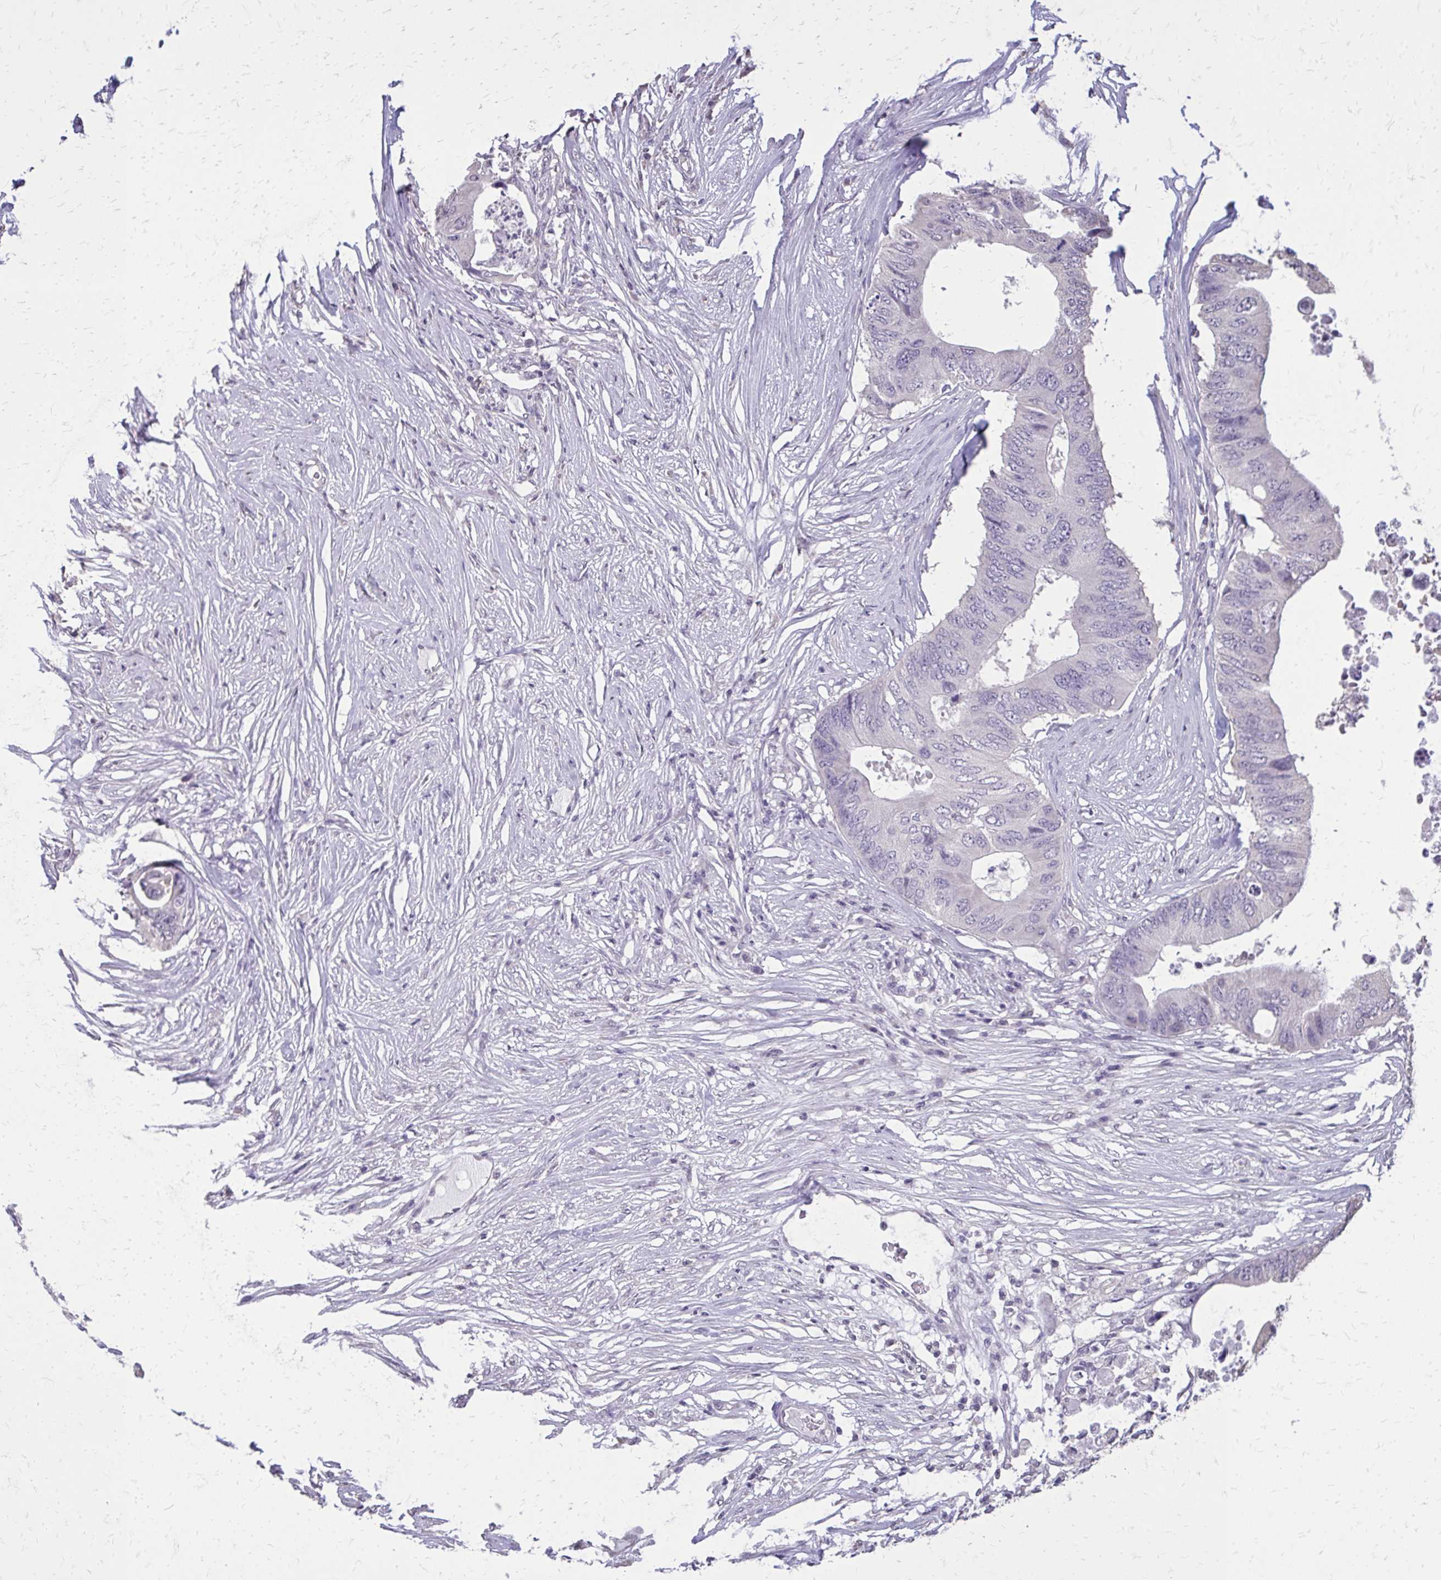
{"staining": {"intensity": "negative", "quantity": "none", "location": "none"}, "tissue": "colorectal cancer", "cell_type": "Tumor cells", "image_type": "cancer", "snomed": [{"axis": "morphology", "description": "Adenocarcinoma, NOS"}, {"axis": "topography", "description": "Colon"}], "caption": "Colorectal cancer (adenocarcinoma) was stained to show a protein in brown. There is no significant expression in tumor cells. The staining is performed using DAB (3,3'-diaminobenzidine) brown chromogen with nuclei counter-stained in using hematoxylin.", "gene": "AKAP5", "patient": {"sex": "male", "age": 71}}